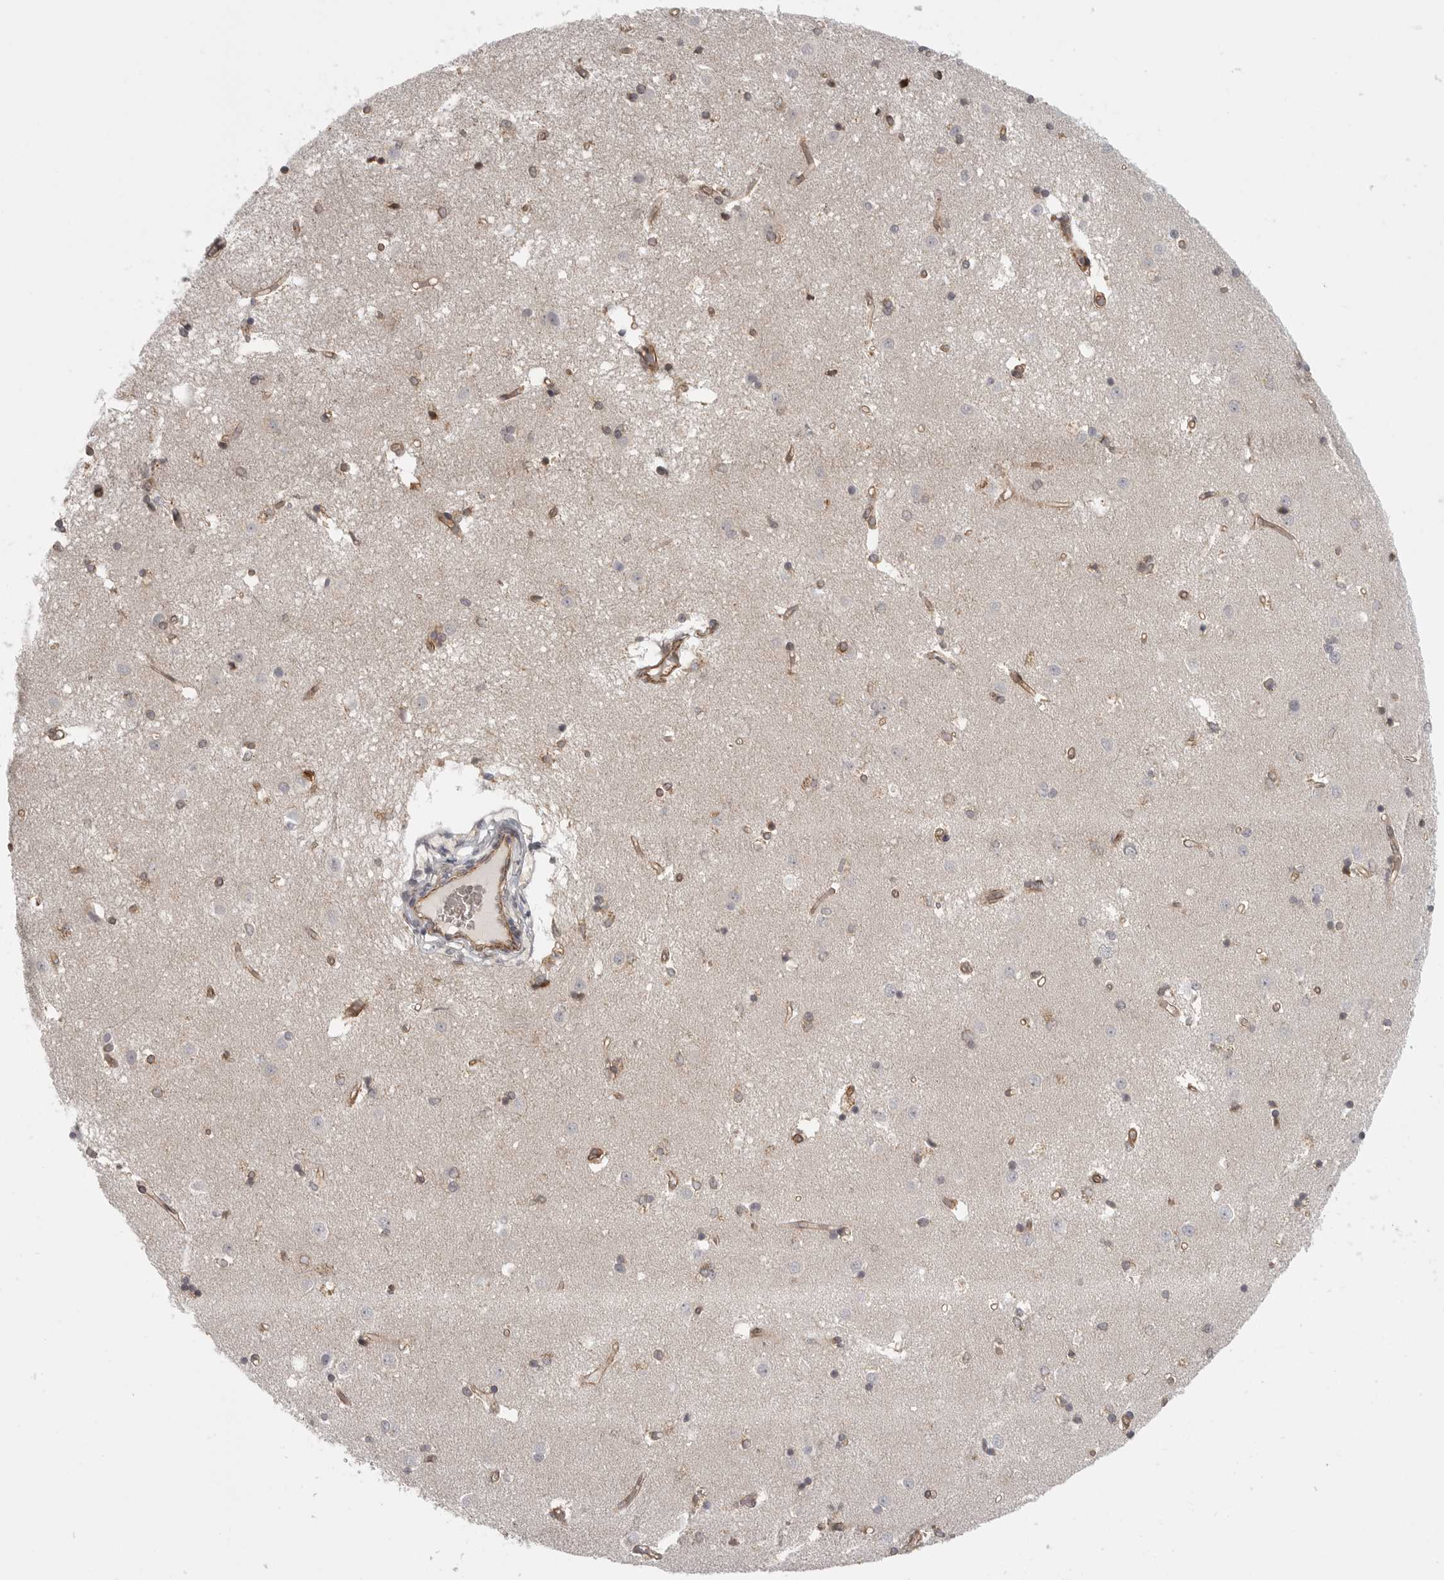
{"staining": {"intensity": "moderate", "quantity": "25%-75%", "location": "cytoplasmic/membranous"}, "tissue": "caudate", "cell_type": "Glial cells", "image_type": "normal", "snomed": [{"axis": "morphology", "description": "Normal tissue, NOS"}, {"axis": "topography", "description": "Lateral ventricle wall"}], "caption": "This photomicrograph displays immunohistochemistry (IHC) staining of normal human caudate, with medium moderate cytoplasmic/membranous positivity in about 25%-75% of glial cells.", "gene": "CERS2", "patient": {"sex": "male", "age": 45}}